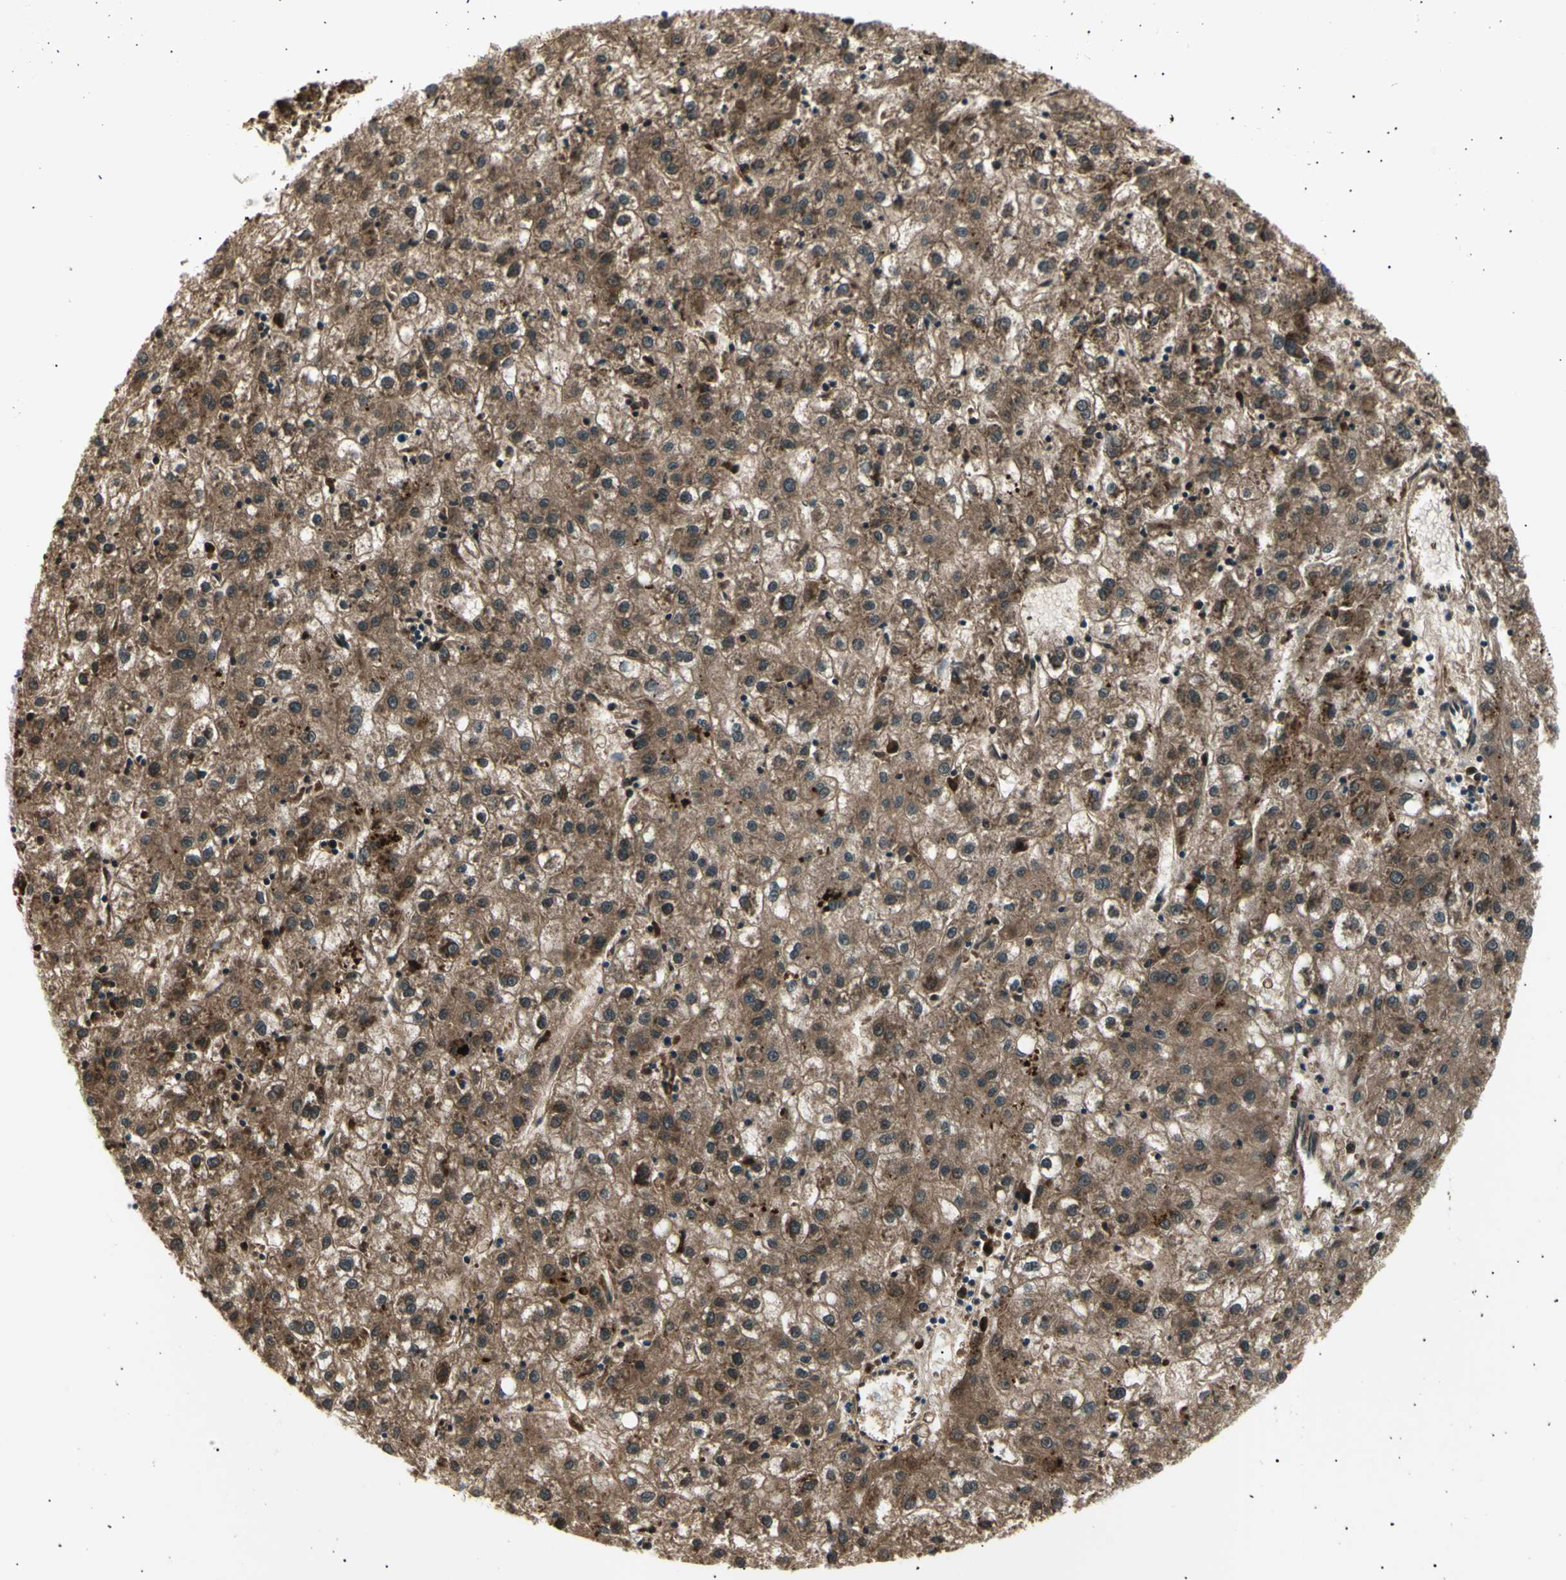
{"staining": {"intensity": "moderate", "quantity": ">75%", "location": "cytoplasmic/membranous"}, "tissue": "liver cancer", "cell_type": "Tumor cells", "image_type": "cancer", "snomed": [{"axis": "morphology", "description": "Carcinoma, Hepatocellular, NOS"}, {"axis": "topography", "description": "Liver"}], "caption": "Immunohistochemistry (IHC) image of neoplastic tissue: human liver cancer stained using IHC displays medium levels of moderate protein expression localized specifically in the cytoplasmic/membranous of tumor cells, appearing as a cytoplasmic/membranous brown color.", "gene": "LHPP", "patient": {"sex": "male", "age": 72}}